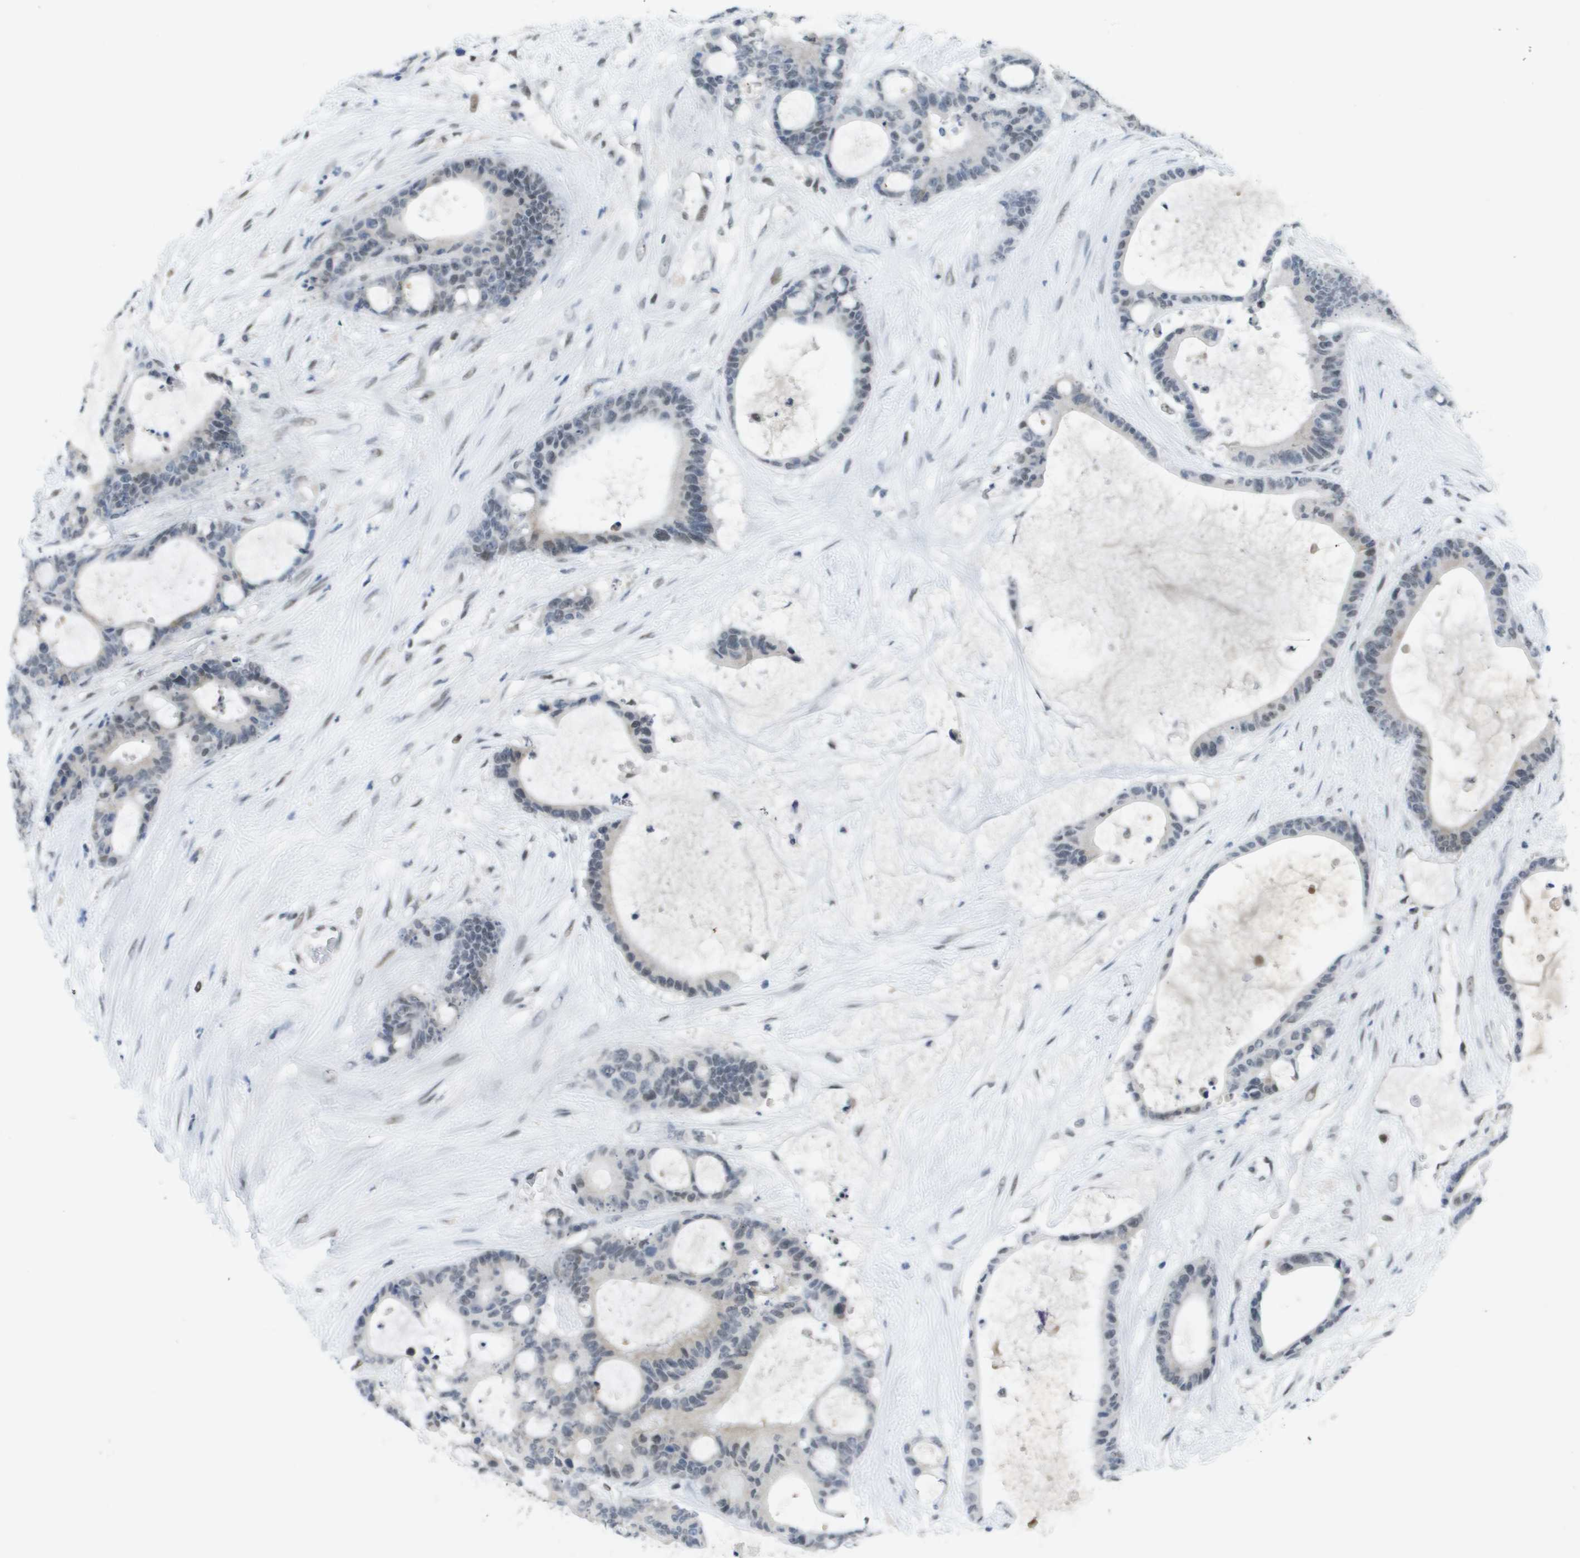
{"staining": {"intensity": "weak", "quantity": "<25%", "location": "nuclear"}, "tissue": "liver cancer", "cell_type": "Tumor cells", "image_type": "cancer", "snomed": [{"axis": "morphology", "description": "Cholangiocarcinoma"}, {"axis": "topography", "description": "Liver"}], "caption": "Tumor cells show no significant expression in liver cancer (cholangiocarcinoma).", "gene": "TP53RK", "patient": {"sex": "female", "age": 73}}